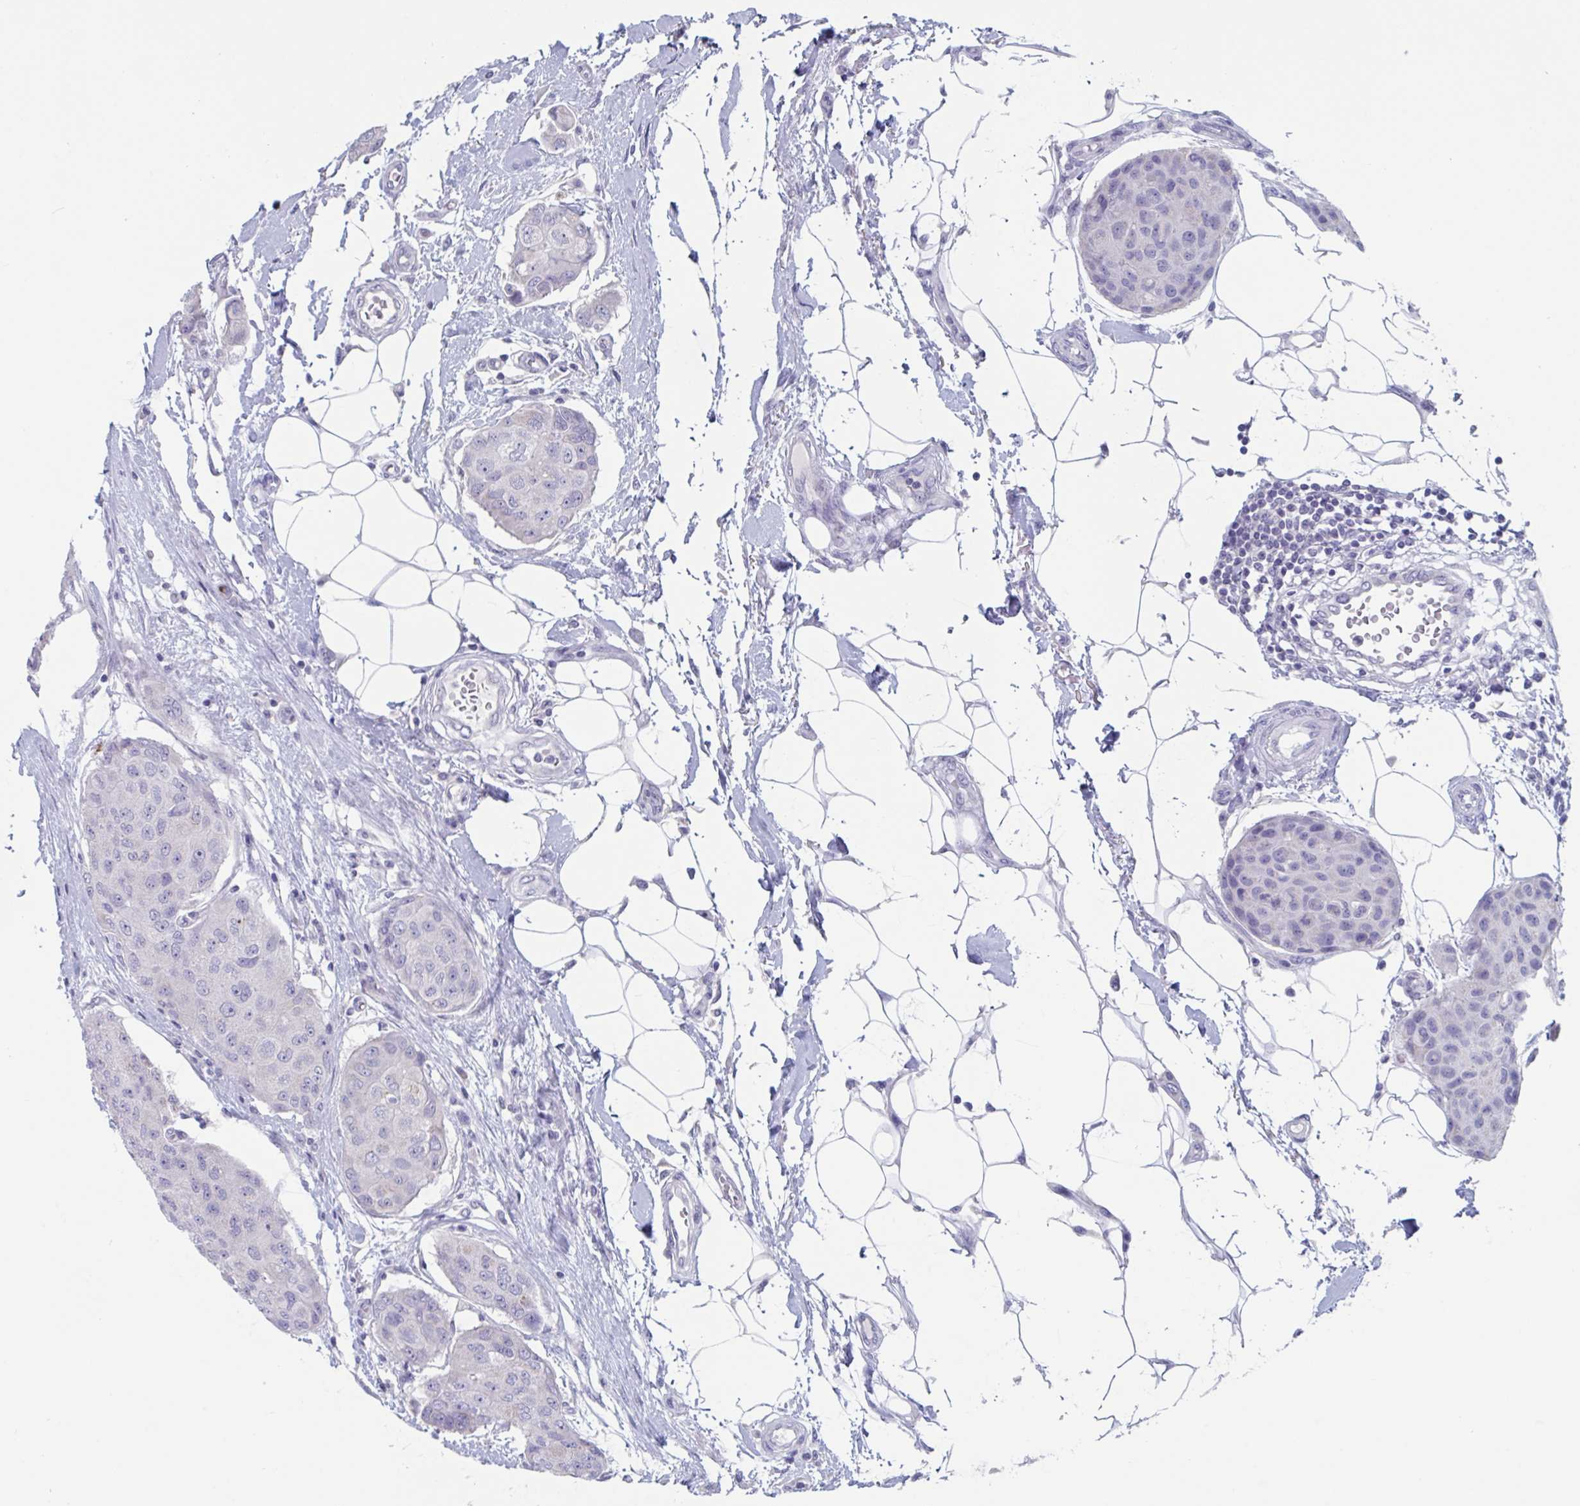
{"staining": {"intensity": "negative", "quantity": "none", "location": "none"}, "tissue": "breast cancer", "cell_type": "Tumor cells", "image_type": "cancer", "snomed": [{"axis": "morphology", "description": "Duct carcinoma"}, {"axis": "topography", "description": "Breast"}, {"axis": "topography", "description": "Lymph node"}], "caption": "Photomicrograph shows no significant protein staining in tumor cells of breast cancer (infiltrating ductal carcinoma).", "gene": "NDUFC2", "patient": {"sex": "female", "age": 80}}